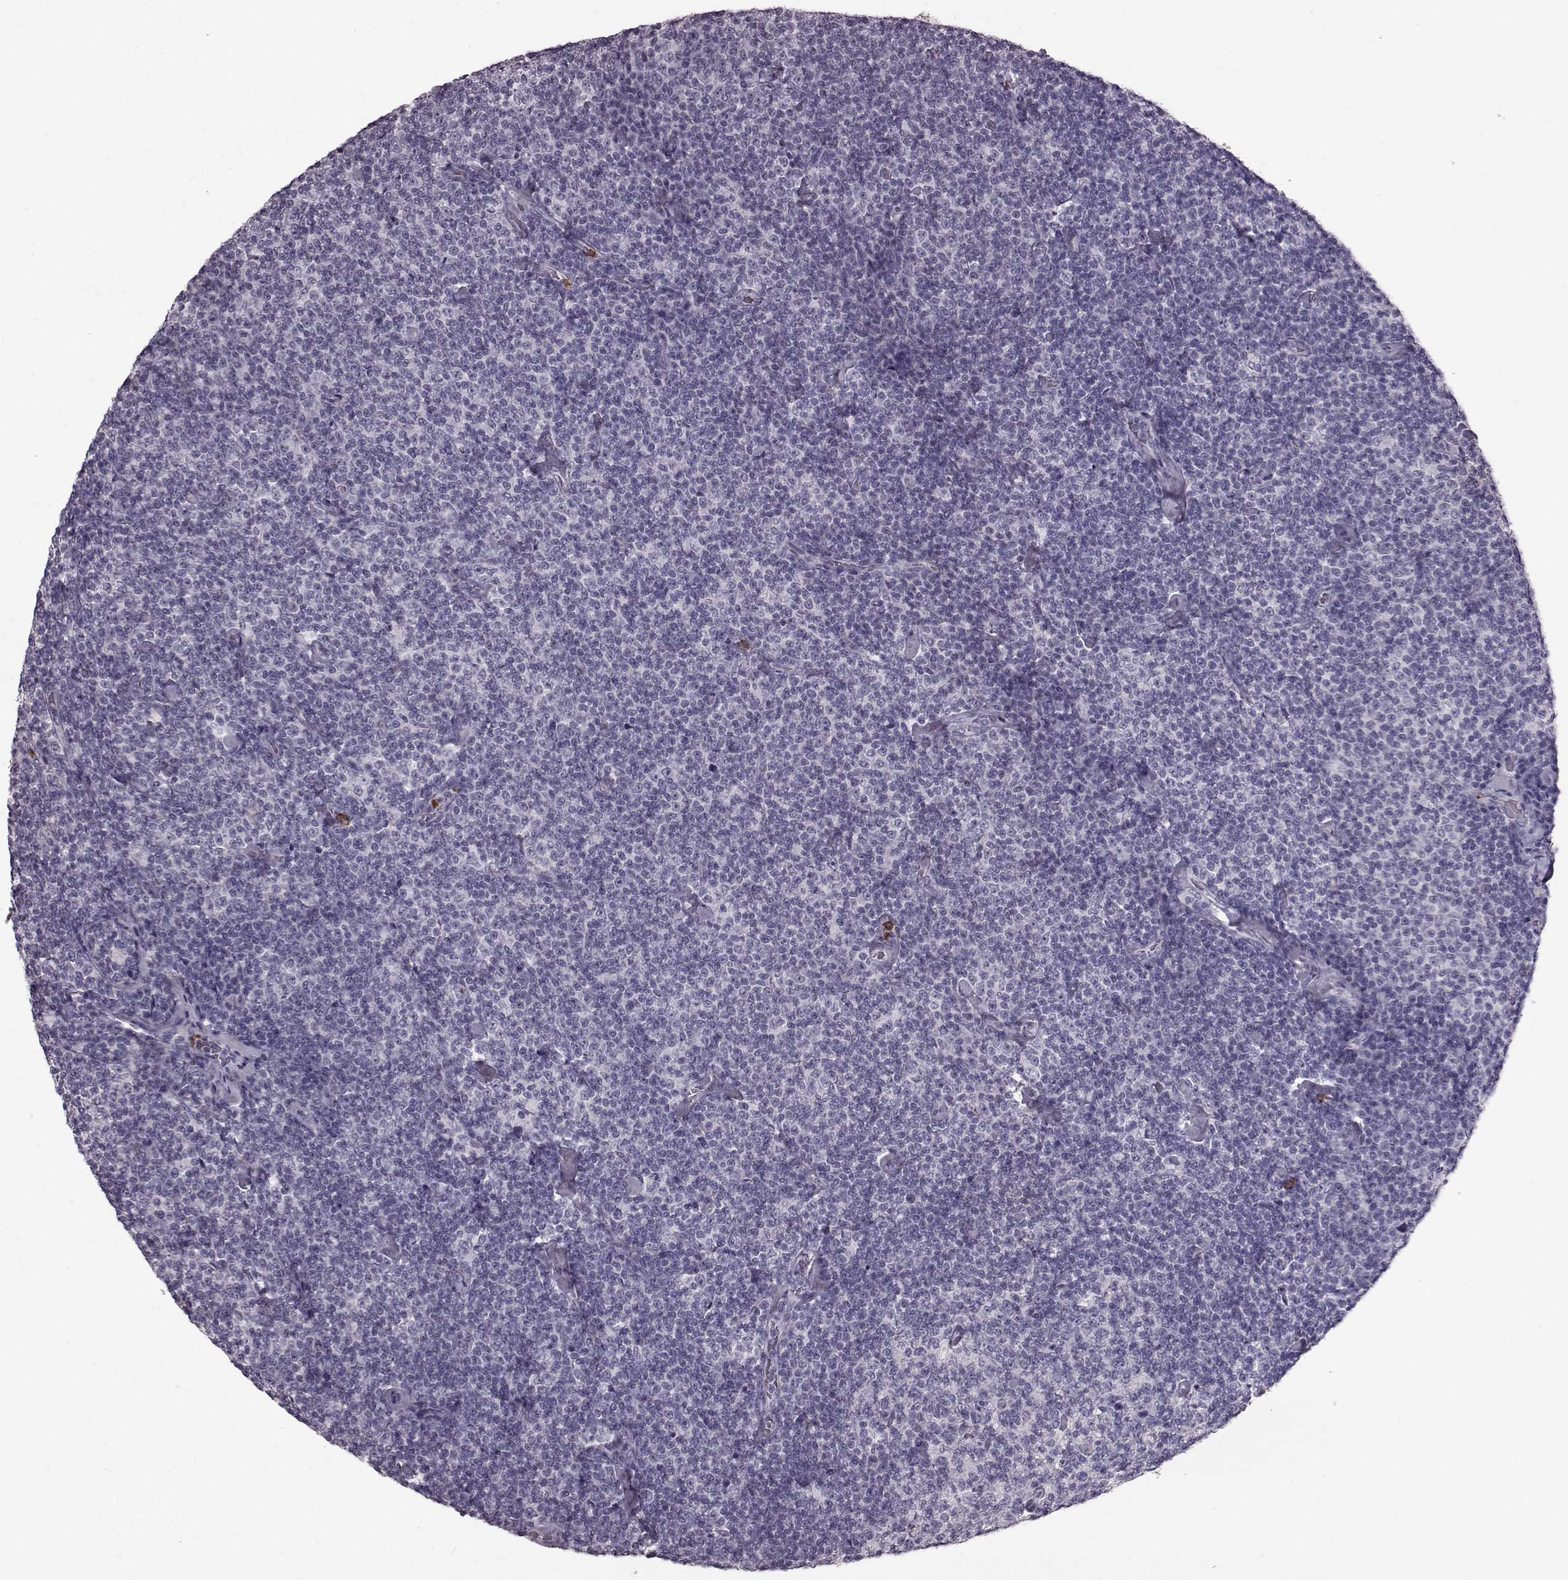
{"staining": {"intensity": "negative", "quantity": "none", "location": "none"}, "tissue": "lymphoma", "cell_type": "Tumor cells", "image_type": "cancer", "snomed": [{"axis": "morphology", "description": "Malignant lymphoma, non-Hodgkin's type, Low grade"}, {"axis": "topography", "description": "Lymph node"}], "caption": "Tumor cells show no significant expression in lymphoma. (Brightfield microscopy of DAB immunohistochemistry (IHC) at high magnification).", "gene": "FUT4", "patient": {"sex": "male", "age": 81}}